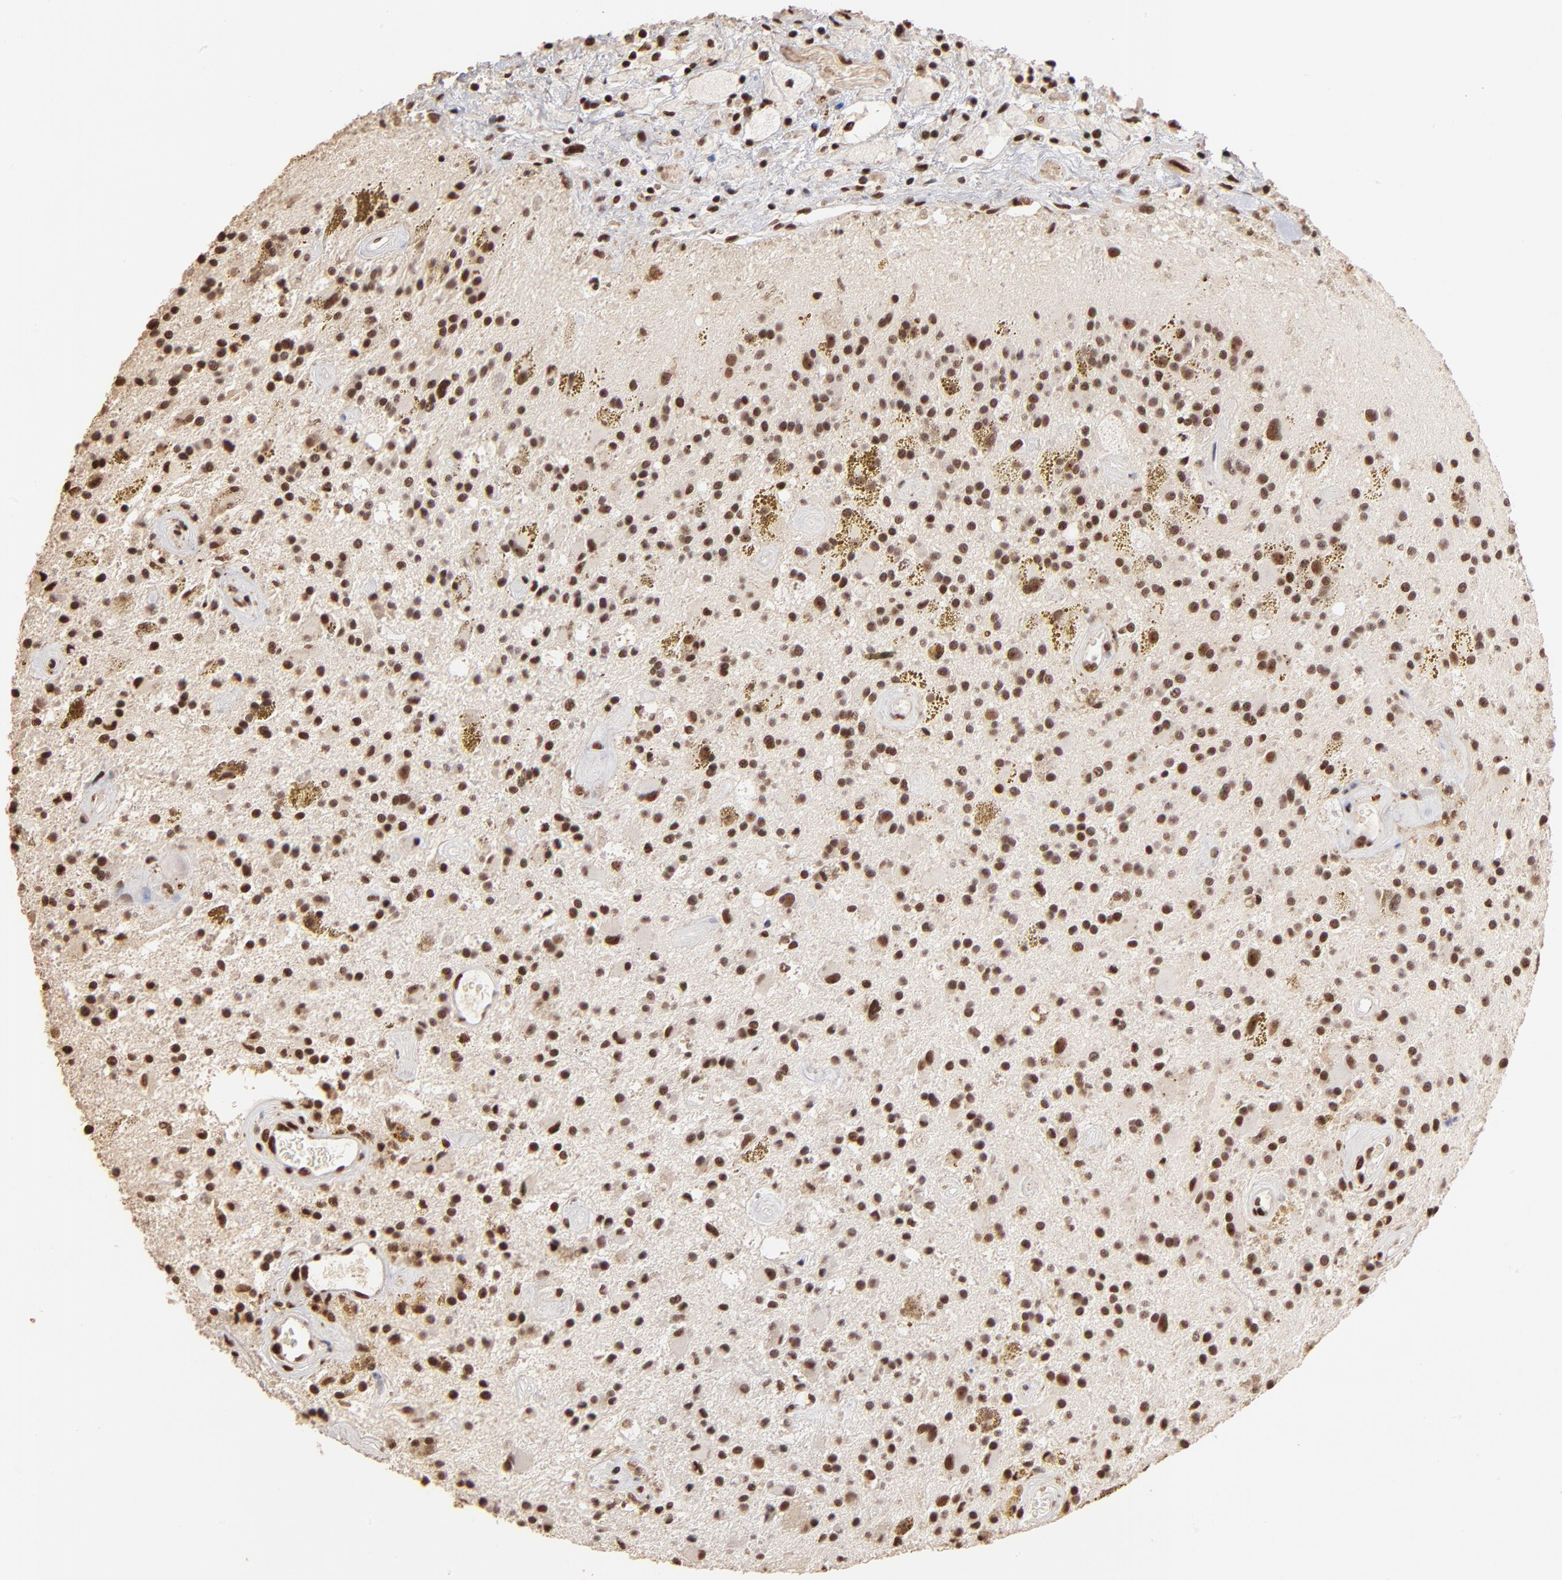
{"staining": {"intensity": "strong", "quantity": ">75%", "location": "nuclear"}, "tissue": "glioma", "cell_type": "Tumor cells", "image_type": "cancer", "snomed": [{"axis": "morphology", "description": "Glioma, malignant, Low grade"}, {"axis": "topography", "description": "Brain"}], "caption": "Glioma tissue displays strong nuclear positivity in approximately >75% of tumor cells The staining was performed using DAB (3,3'-diaminobenzidine), with brown indicating positive protein expression. Nuclei are stained blue with hematoxylin.", "gene": "ZNF146", "patient": {"sex": "male", "age": 58}}